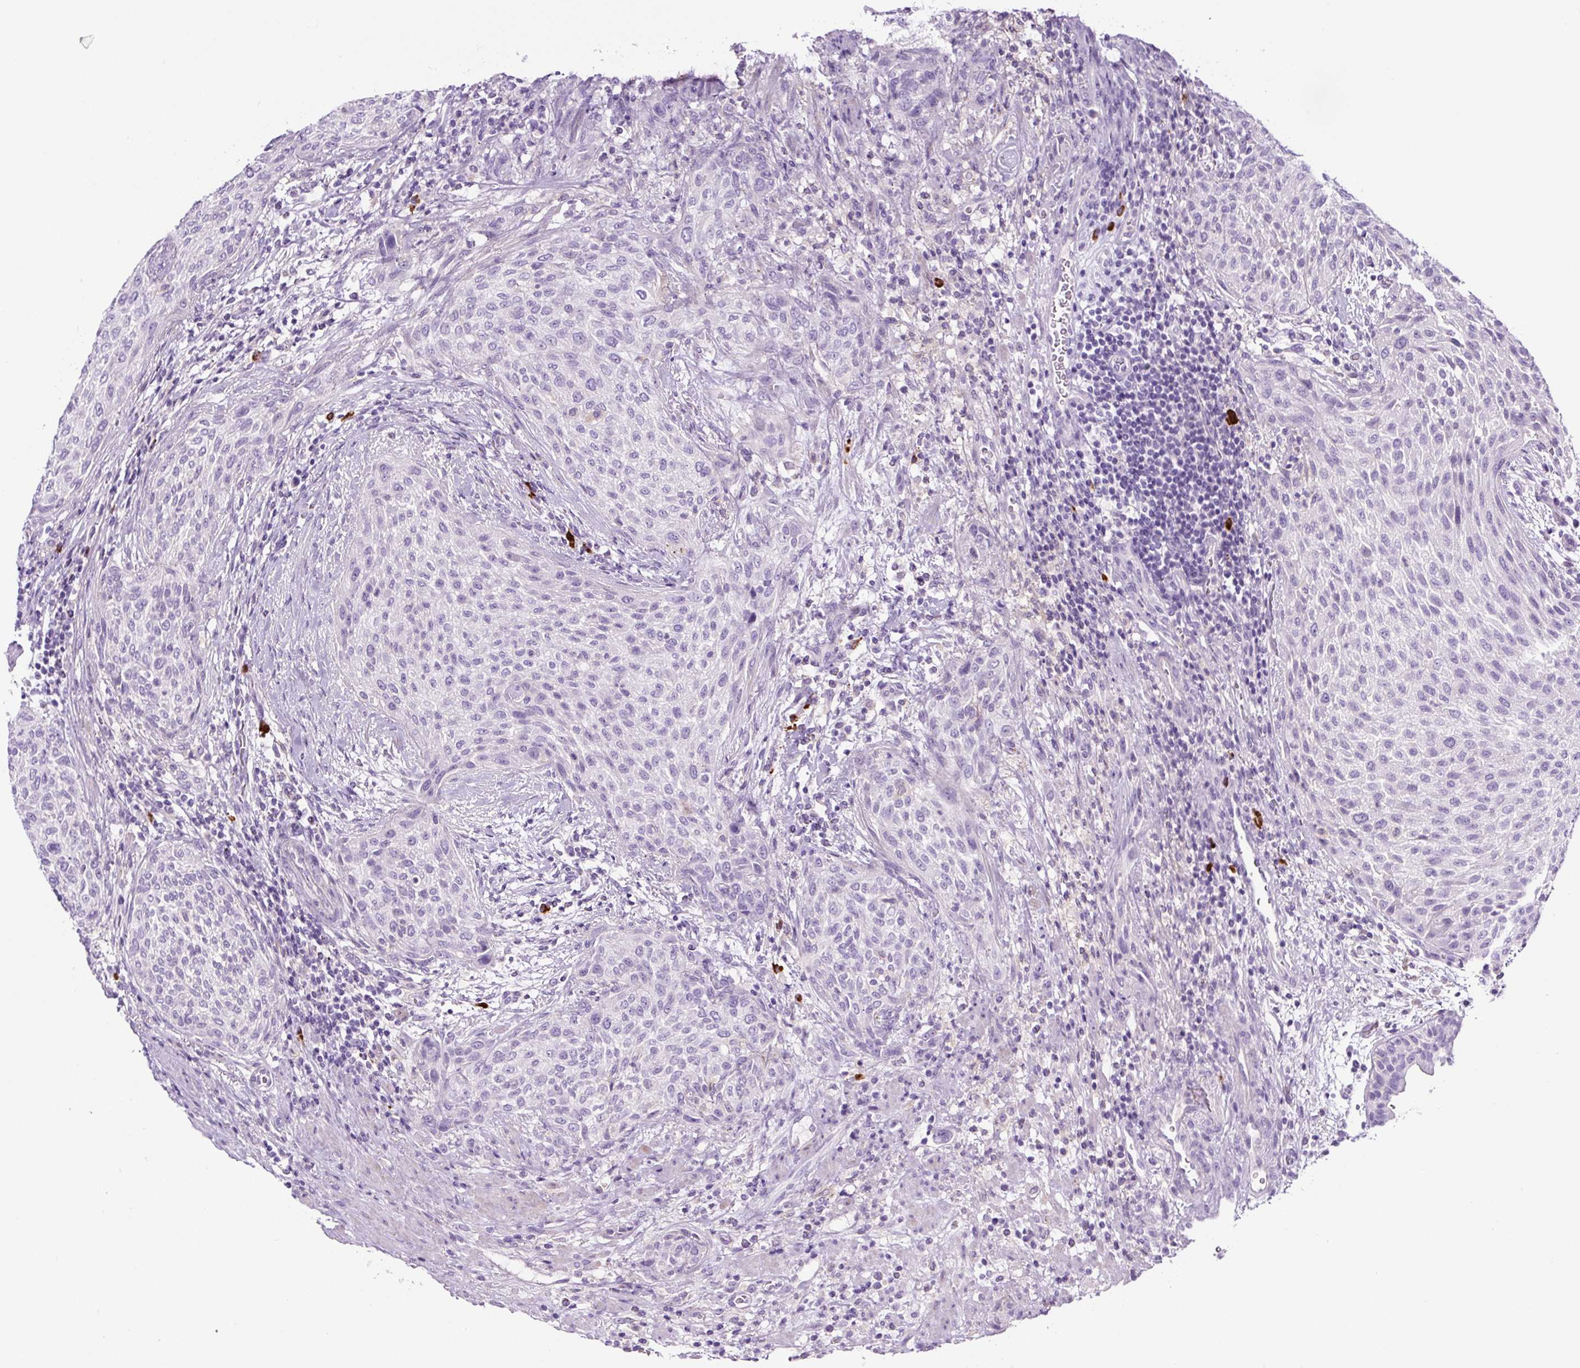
{"staining": {"intensity": "negative", "quantity": "none", "location": "none"}, "tissue": "urothelial cancer", "cell_type": "Tumor cells", "image_type": "cancer", "snomed": [{"axis": "morphology", "description": "Urothelial carcinoma, High grade"}, {"axis": "topography", "description": "Urinary bladder"}], "caption": "This image is of urothelial cancer stained with immunohistochemistry to label a protein in brown with the nuclei are counter-stained blue. There is no positivity in tumor cells.", "gene": "RNF212B", "patient": {"sex": "male", "age": 35}}